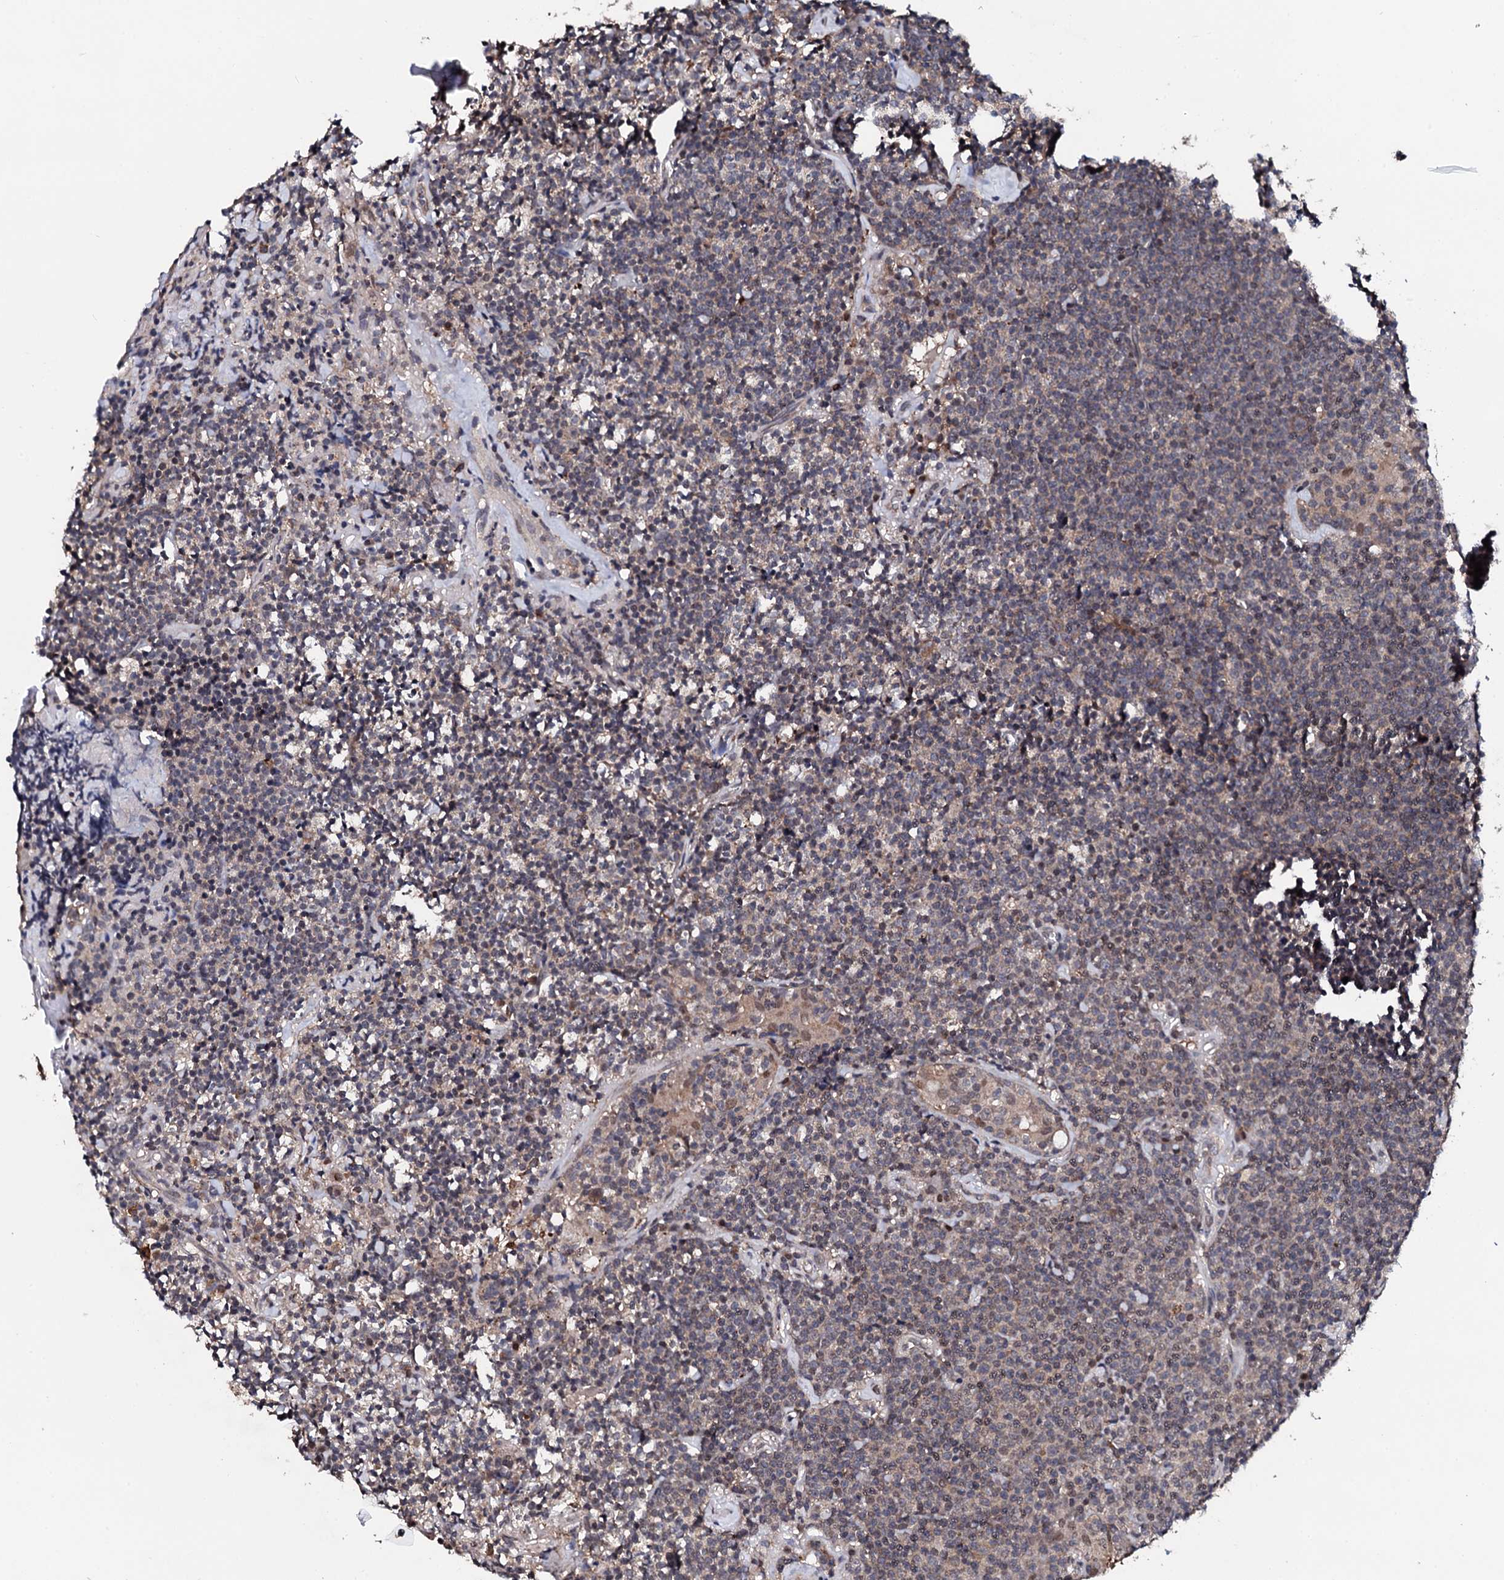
{"staining": {"intensity": "weak", "quantity": "25%-75%", "location": "cytoplasmic/membranous"}, "tissue": "lymphoma", "cell_type": "Tumor cells", "image_type": "cancer", "snomed": [{"axis": "morphology", "description": "Malignant lymphoma, non-Hodgkin's type, Low grade"}, {"axis": "topography", "description": "Lung"}], "caption": "High-magnification brightfield microscopy of lymphoma stained with DAB (3,3'-diaminobenzidine) (brown) and counterstained with hematoxylin (blue). tumor cells exhibit weak cytoplasmic/membranous positivity is present in approximately25%-75% of cells.", "gene": "EDC3", "patient": {"sex": "female", "age": 71}}